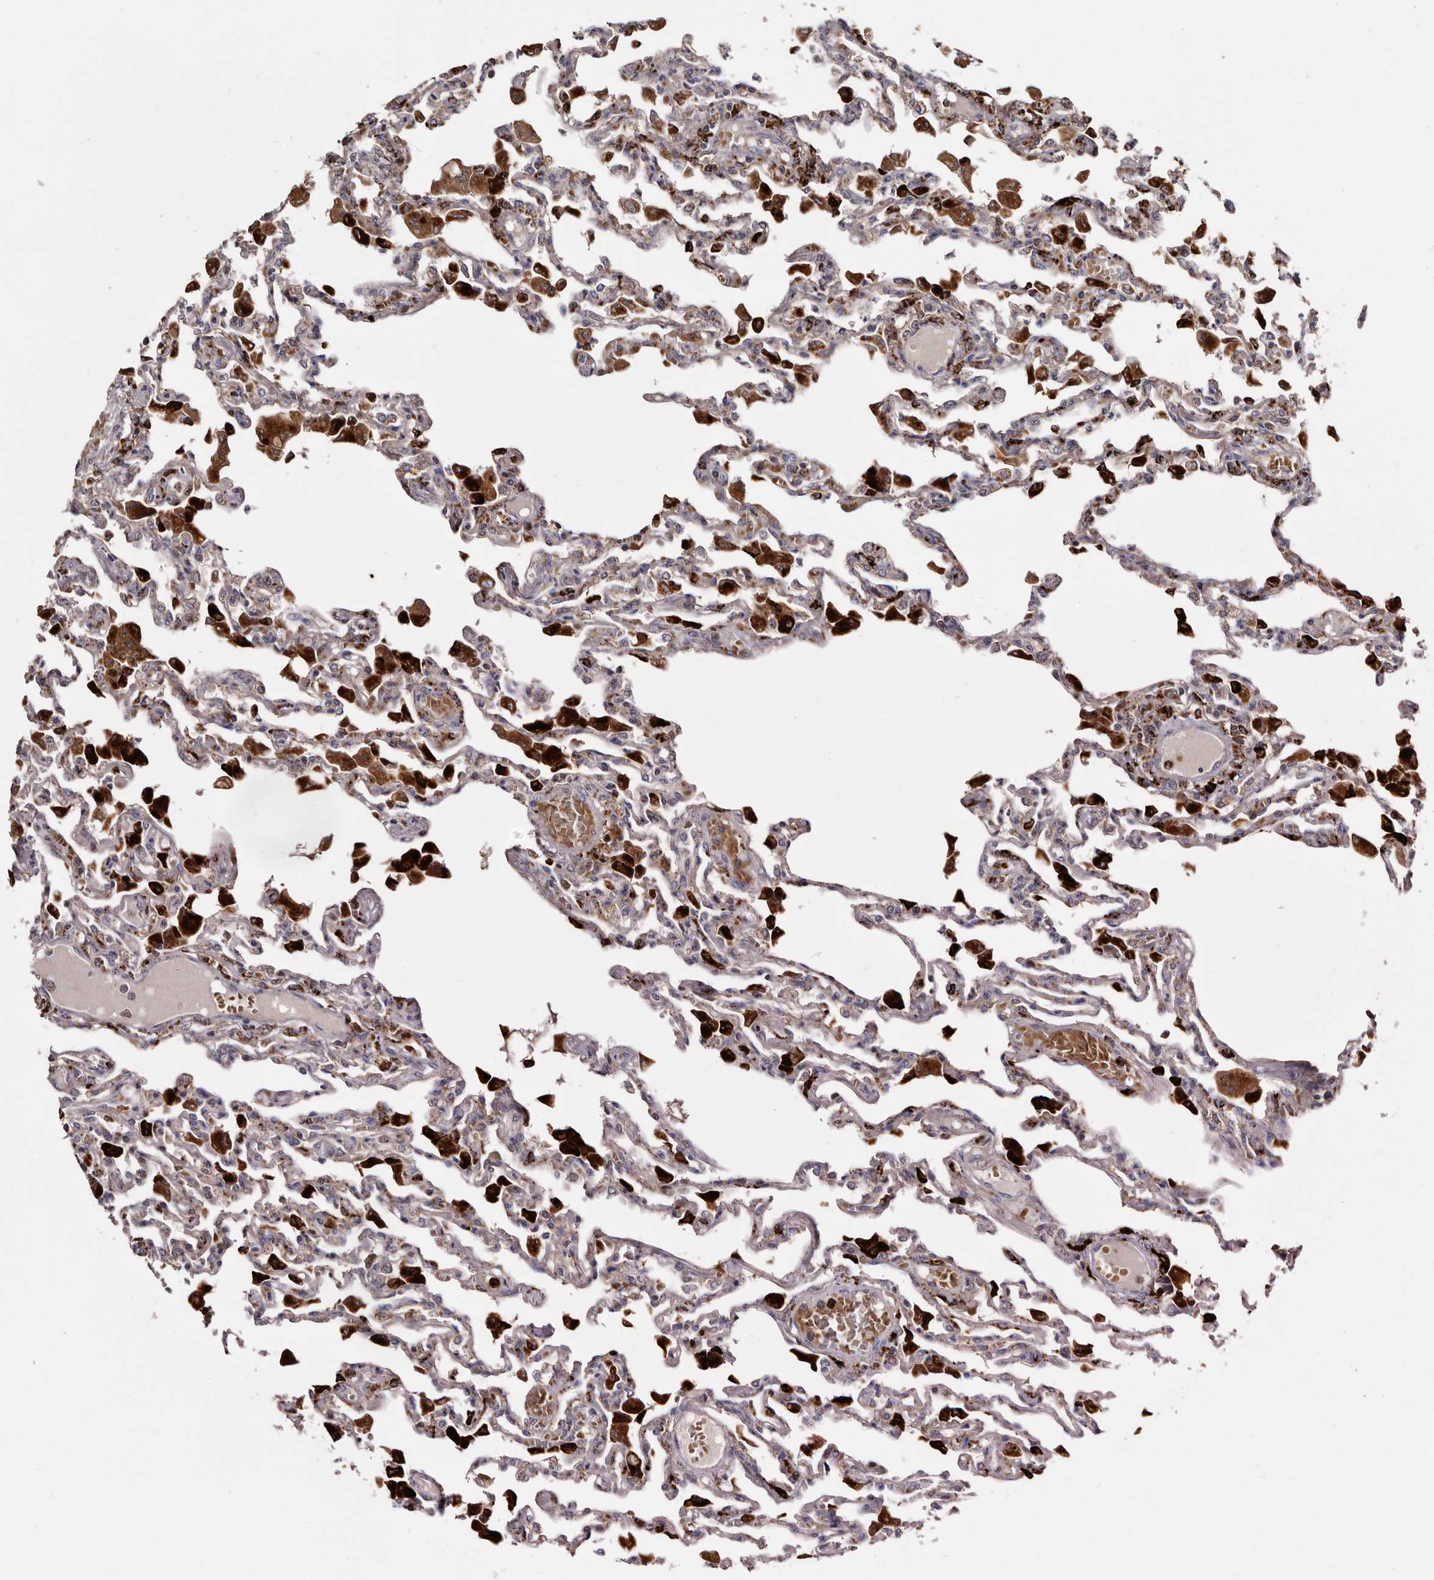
{"staining": {"intensity": "moderate", "quantity": "<25%", "location": "cytoplasmic/membranous"}, "tissue": "lung", "cell_type": "Alveolar cells", "image_type": "normal", "snomed": [{"axis": "morphology", "description": "Normal tissue, NOS"}, {"axis": "topography", "description": "Bronchus"}, {"axis": "topography", "description": "Lung"}], "caption": "Benign lung displays moderate cytoplasmic/membranous expression in about <25% of alveolar cells, visualized by immunohistochemistry.", "gene": "MECR", "patient": {"sex": "female", "age": 49}}